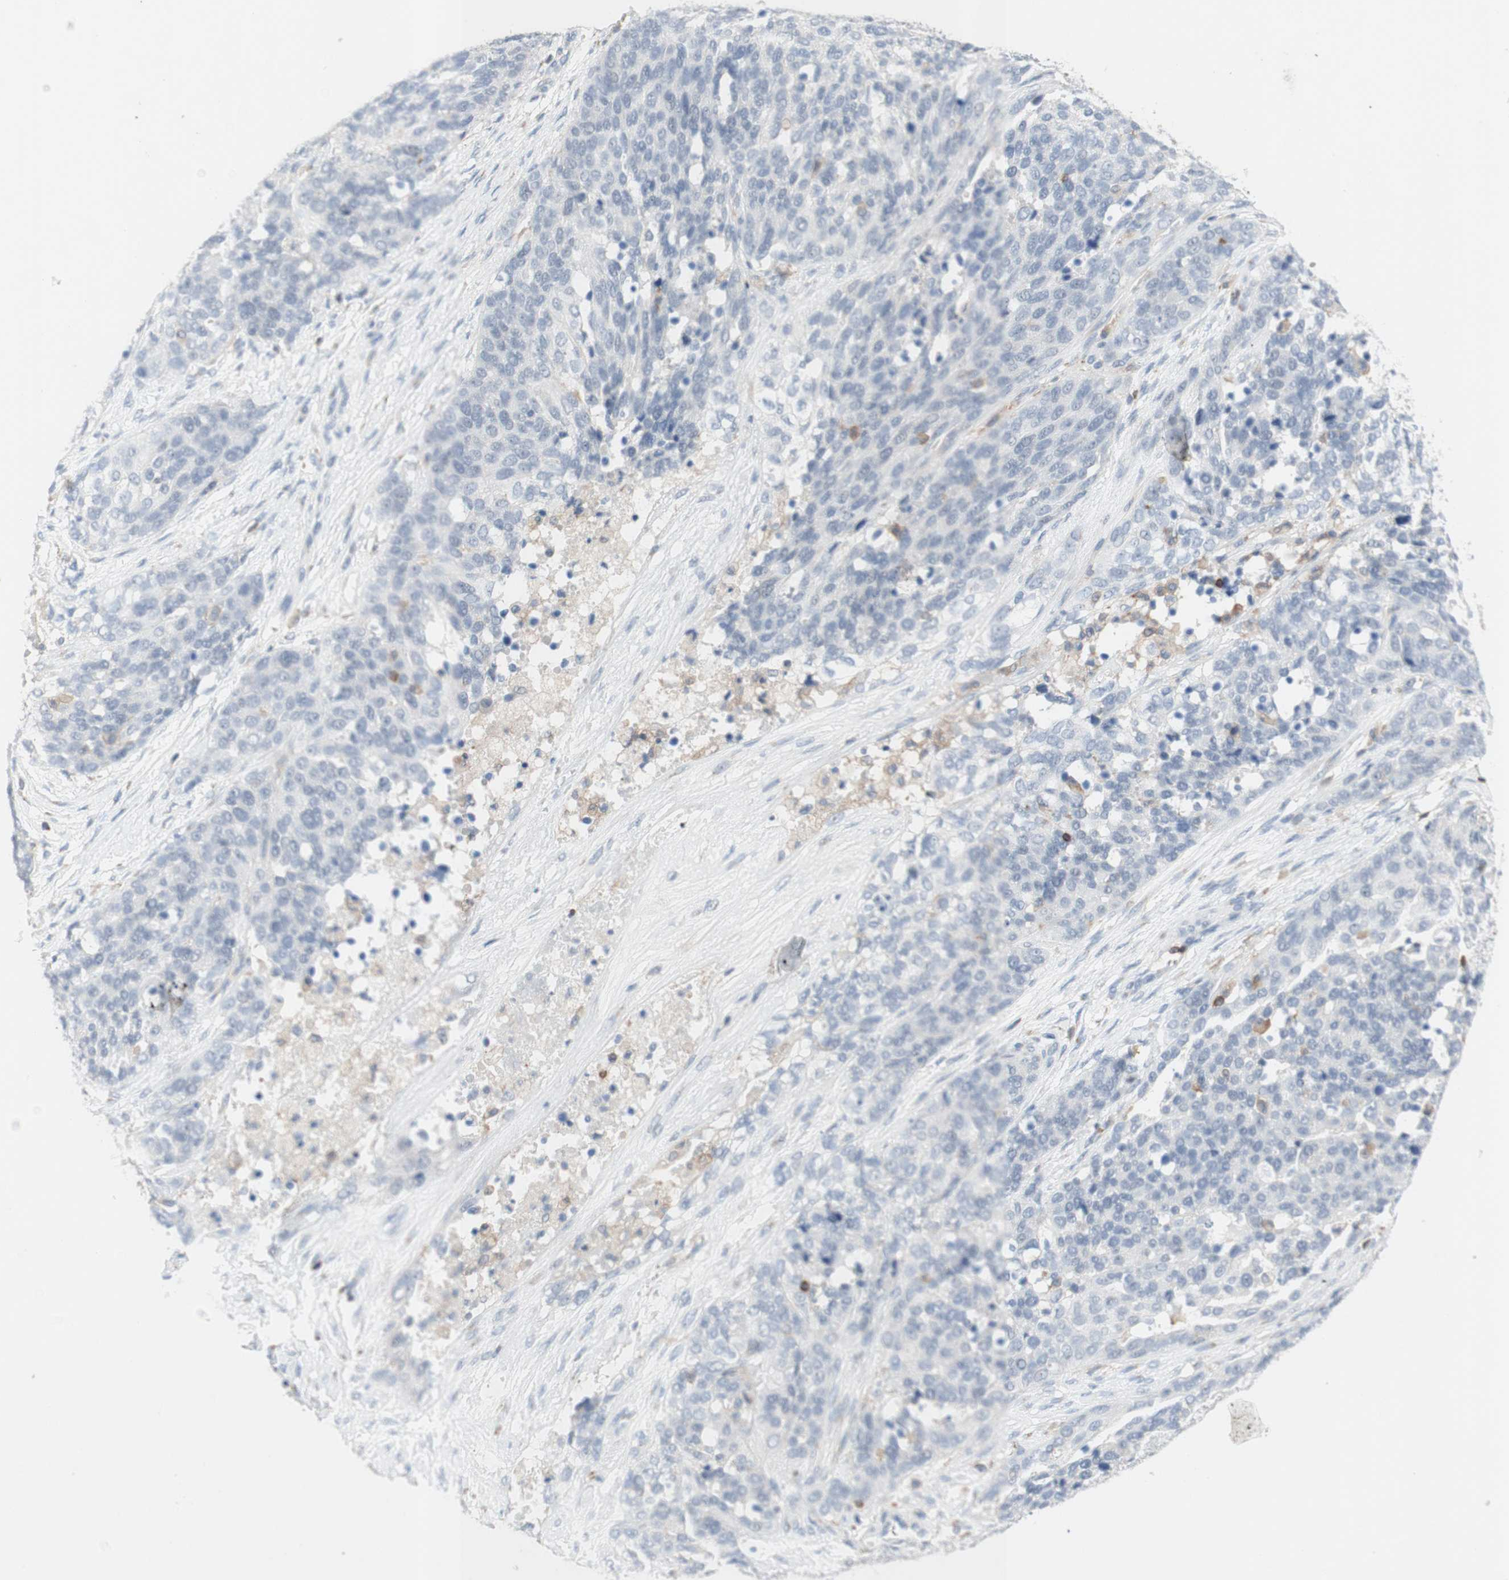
{"staining": {"intensity": "negative", "quantity": "none", "location": "none"}, "tissue": "ovarian cancer", "cell_type": "Tumor cells", "image_type": "cancer", "snomed": [{"axis": "morphology", "description": "Cystadenocarcinoma, serous, NOS"}, {"axis": "topography", "description": "Ovary"}], "caption": "High magnification brightfield microscopy of ovarian cancer (serous cystadenocarcinoma) stained with DAB (3,3'-diaminobenzidine) (brown) and counterstained with hematoxylin (blue): tumor cells show no significant positivity. (Immunohistochemistry (ihc), brightfield microscopy, high magnification).", "gene": "SPINK6", "patient": {"sex": "female", "age": 44}}